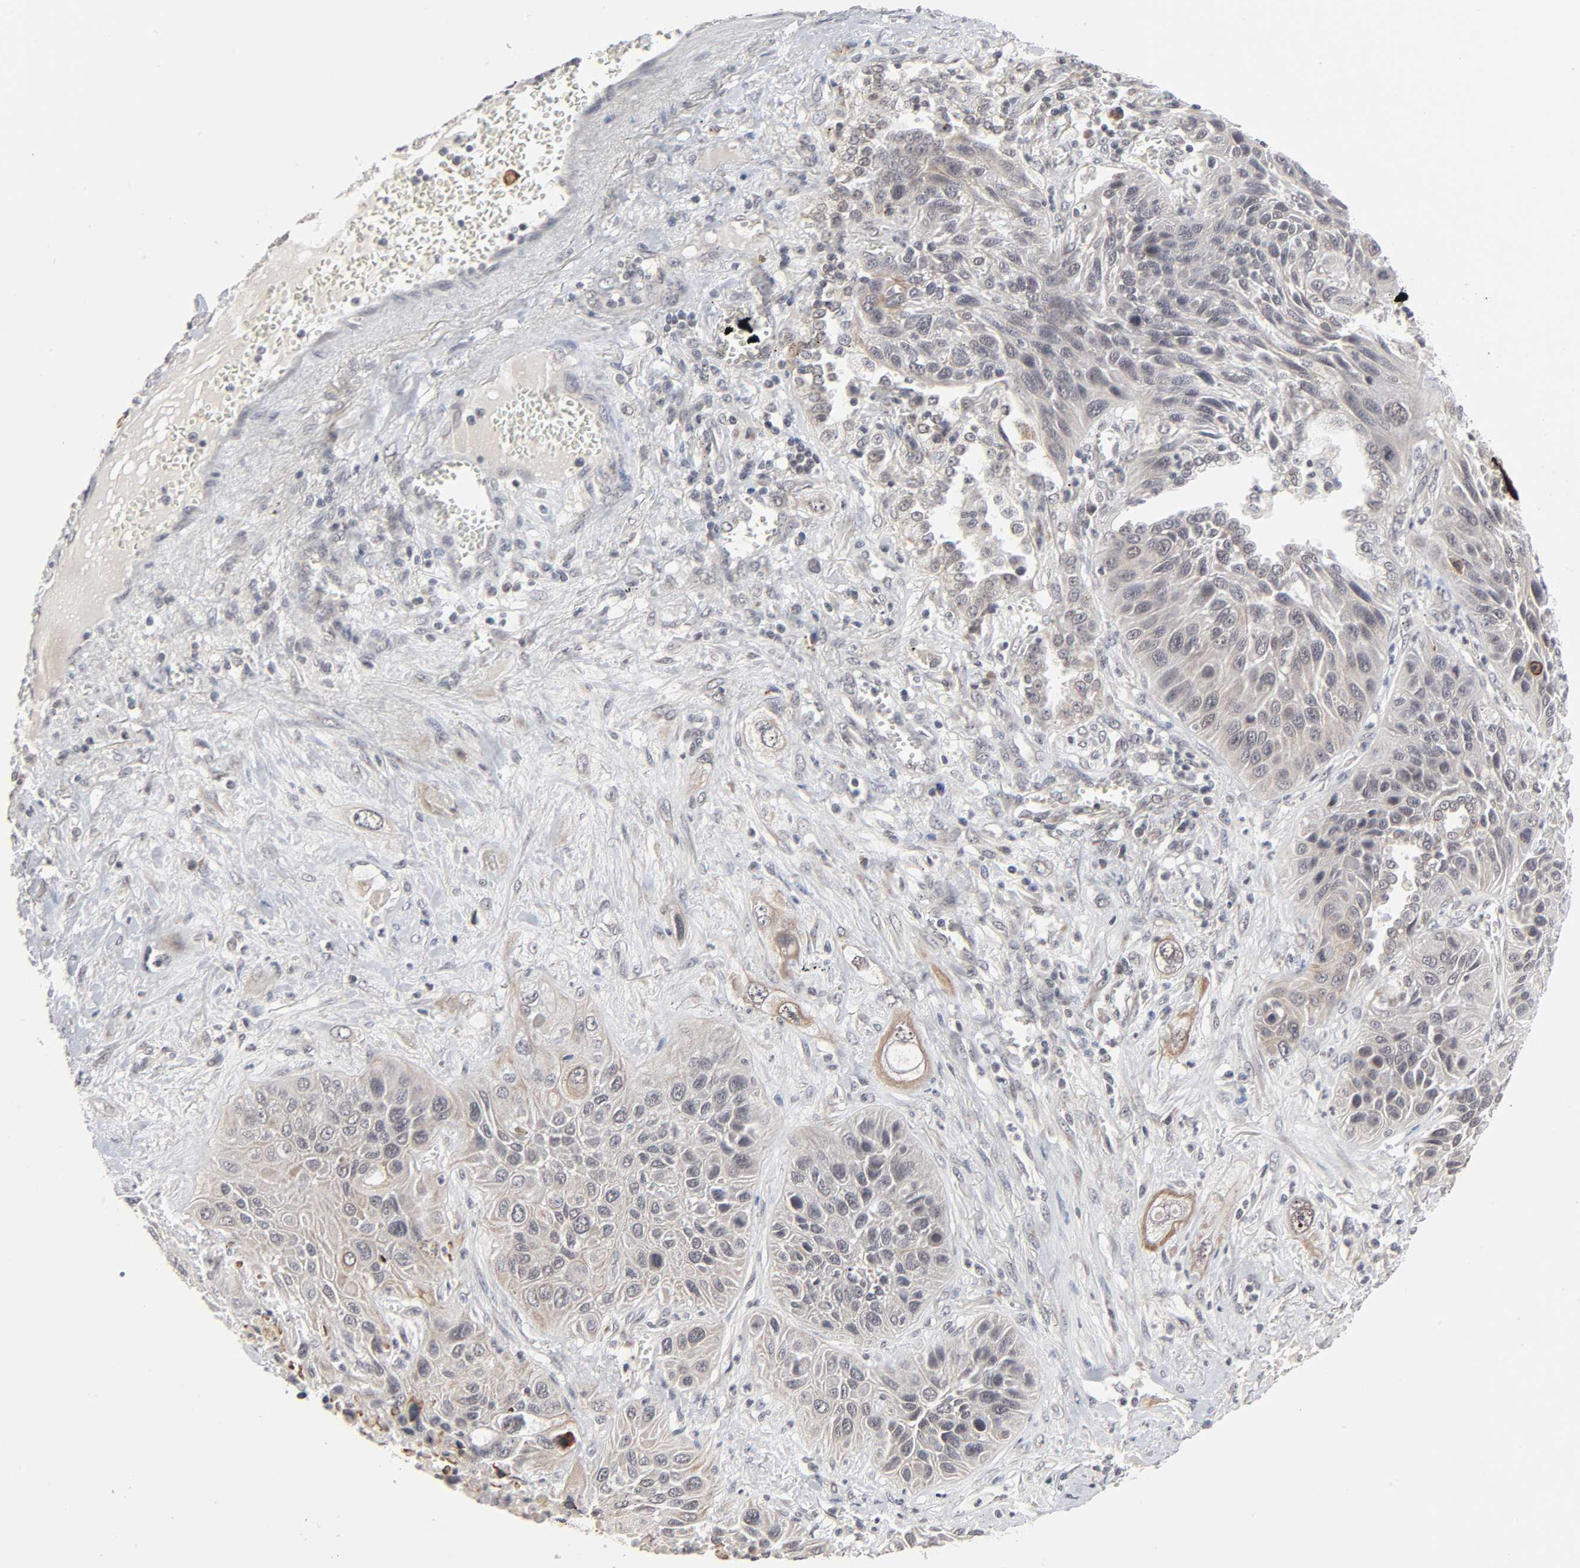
{"staining": {"intensity": "weak", "quantity": "25%-75%", "location": "cytoplasmic/membranous"}, "tissue": "lung cancer", "cell_type": "Tumor cells", "image_type": "cancer", "snomed": [{"axis": "morphology", "description": "Squamous cell carcinoma, NOS"}, {"axis": "topography", "description": "Lung"}], "caption": "Lung cancer (squamous cell carcinoma) was stained to show a protein in brown. There is low levels of weak cytoplasmic/membranous staining in about 25%-75% of tumor cells. (Brightfield microscopy of DAB IHC at high magnification).", "gene": "AUH", "patient": {"sex": "female", "age": 76}}